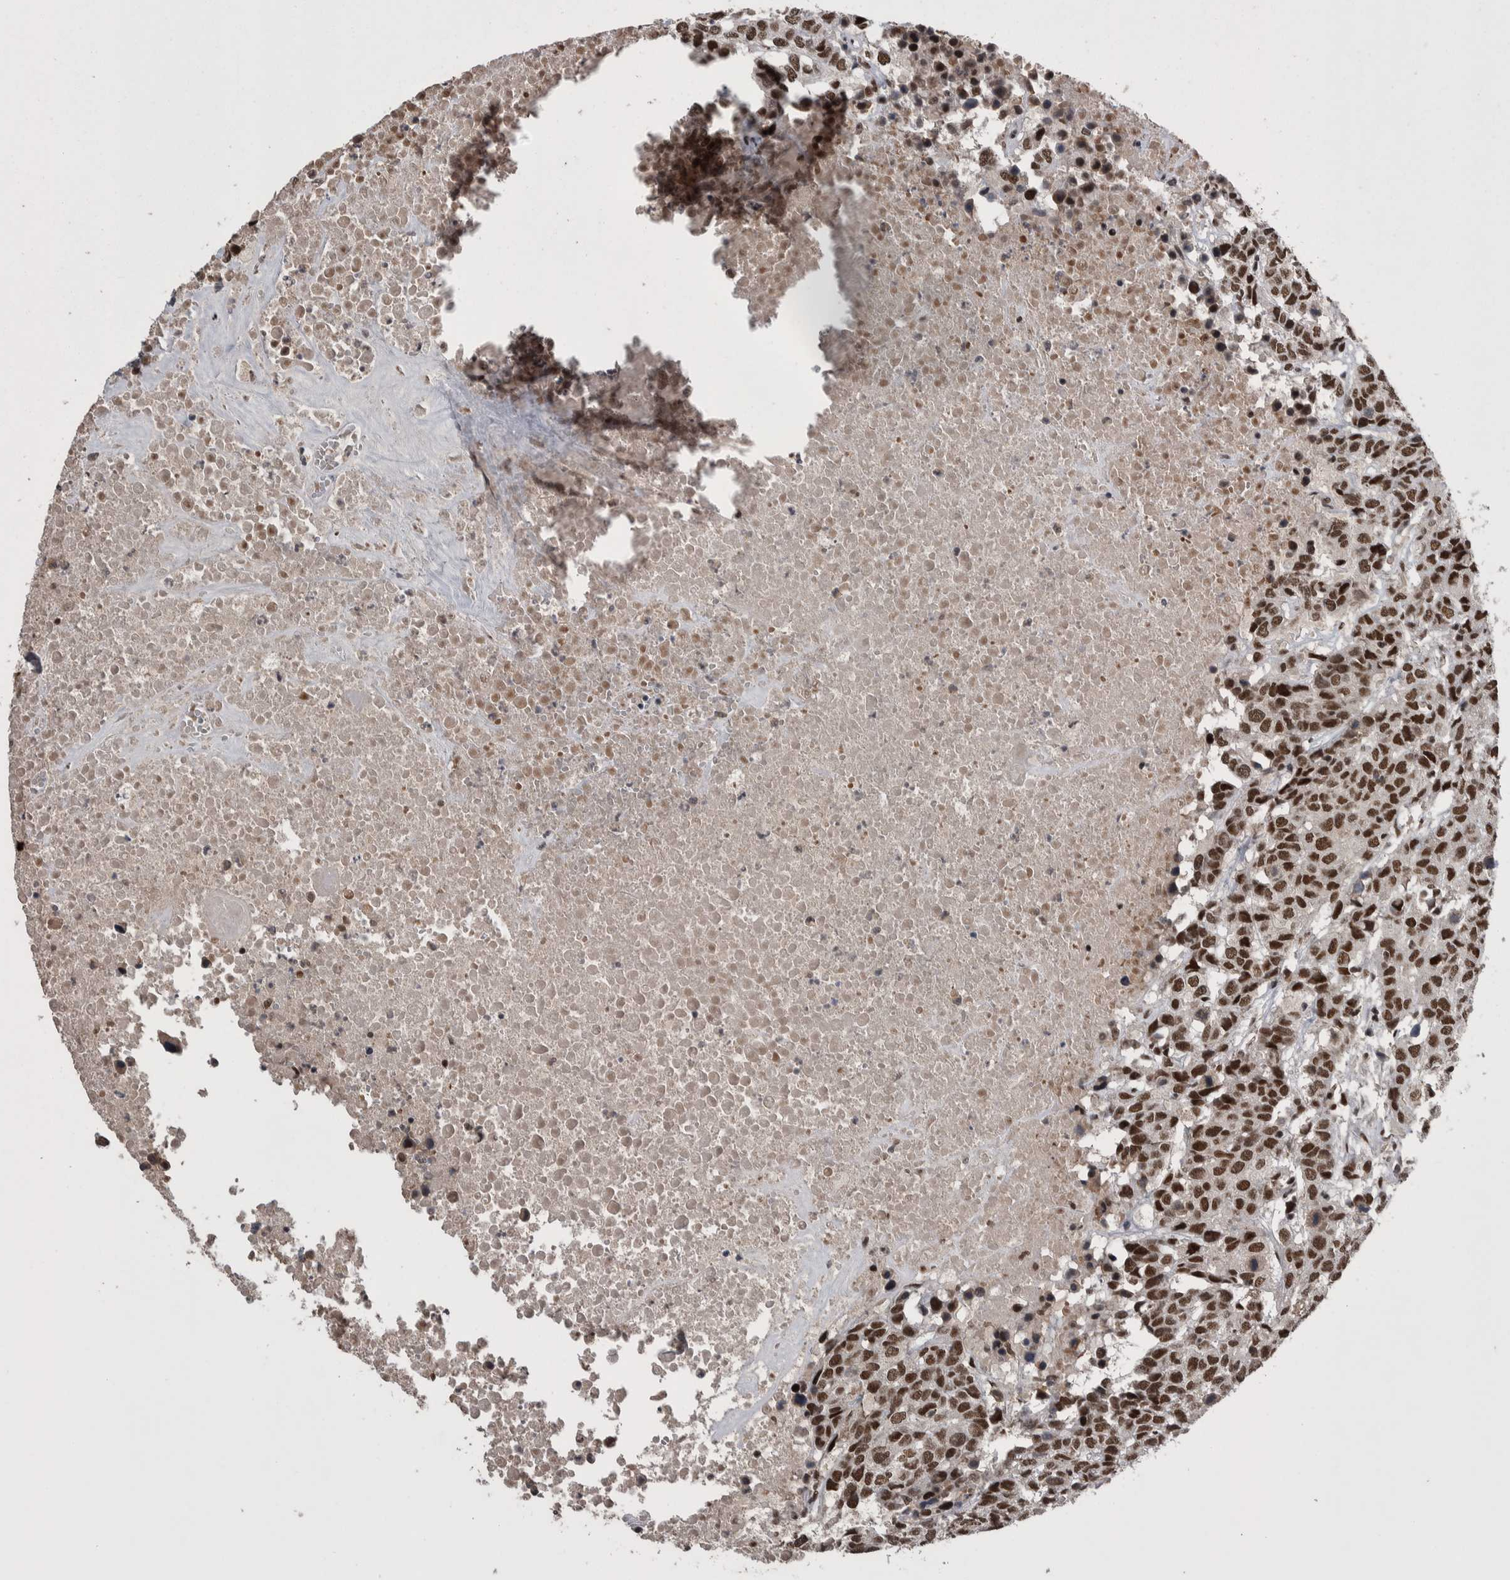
{"staining": {"intensity": "strong", "quantity": ">75%", "location": "nuclear"}, "tissue": "head and neck cancer", "cell_type": "Tumor cells", "image_type": "cancer", "snomed": [{"axis": "morphology", "description": "Squamous cell carcinoma, NOS"}, {"axis": "topography", "description": "Head-Neck"}], "caption": "Immunohistochemistry (IHC) (DAB (3,3'-diaminobenzidine)) staining of human head and neck cancer displays strong nuclear protein expression in about >75% of tumor cells.", "gene": "DMTF1", "patient": {"sex": "male", "age": 66}}